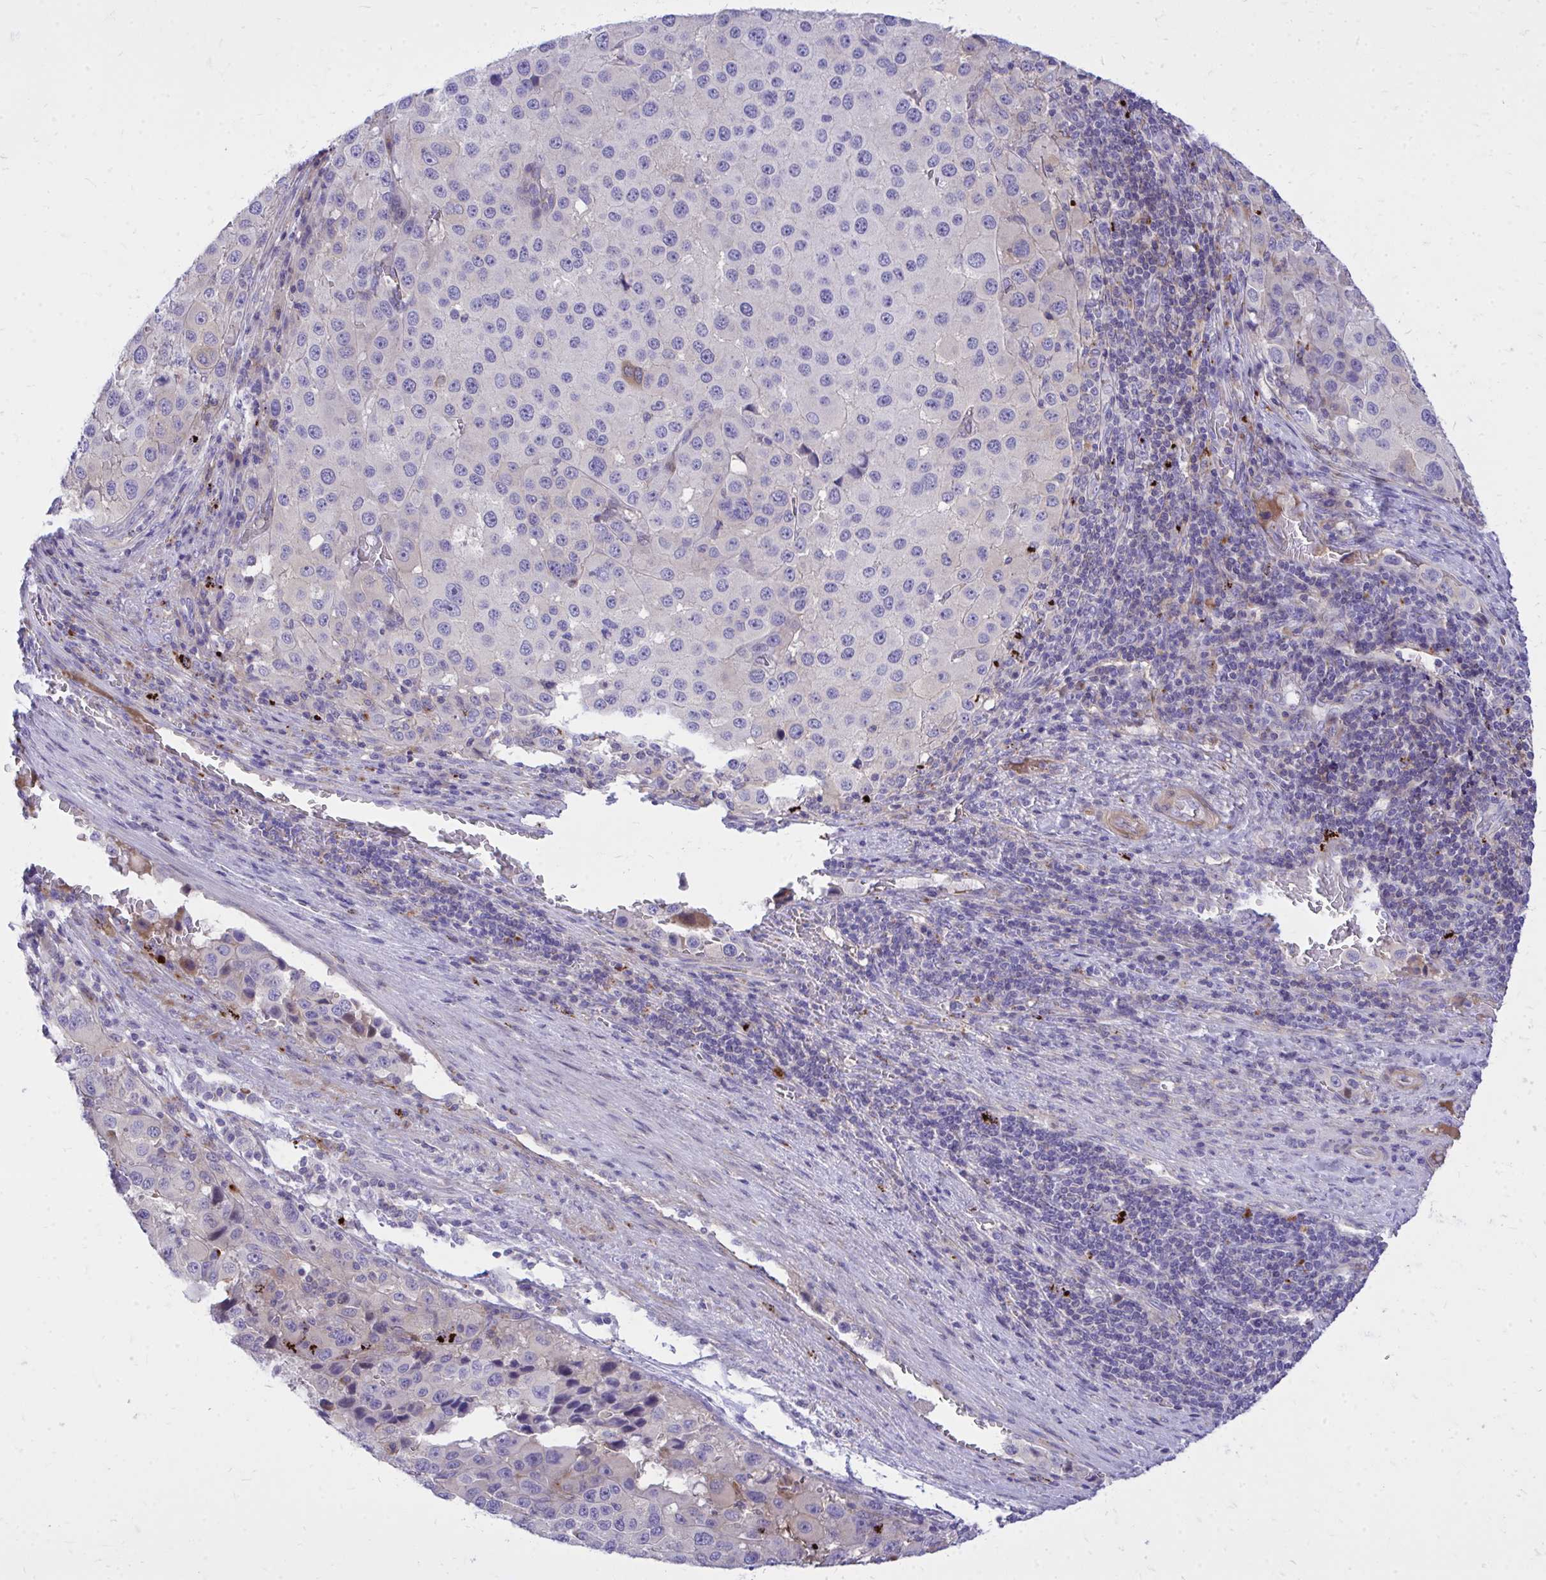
{"staining": {"intensity": "negative", "quantity": "none", "location": "none"}, "tissue": "melanoma", "cell_type": "Tumor cells", "image_type": "cancer", "snomed": [{"axis": "morphology", "description": "Malignant melanoma, Metastatic site"}, {"axis": "topography", "description": "Lymph node"}], "caption": "DAB (3,3'-diaminobenzidine) immunohistochemical staining of malignant melanoma (metastatic site) displays no significant positivity in tumor cells.", "gene": "TP53I11", "patient": {"sex": "female", "age": 65}}